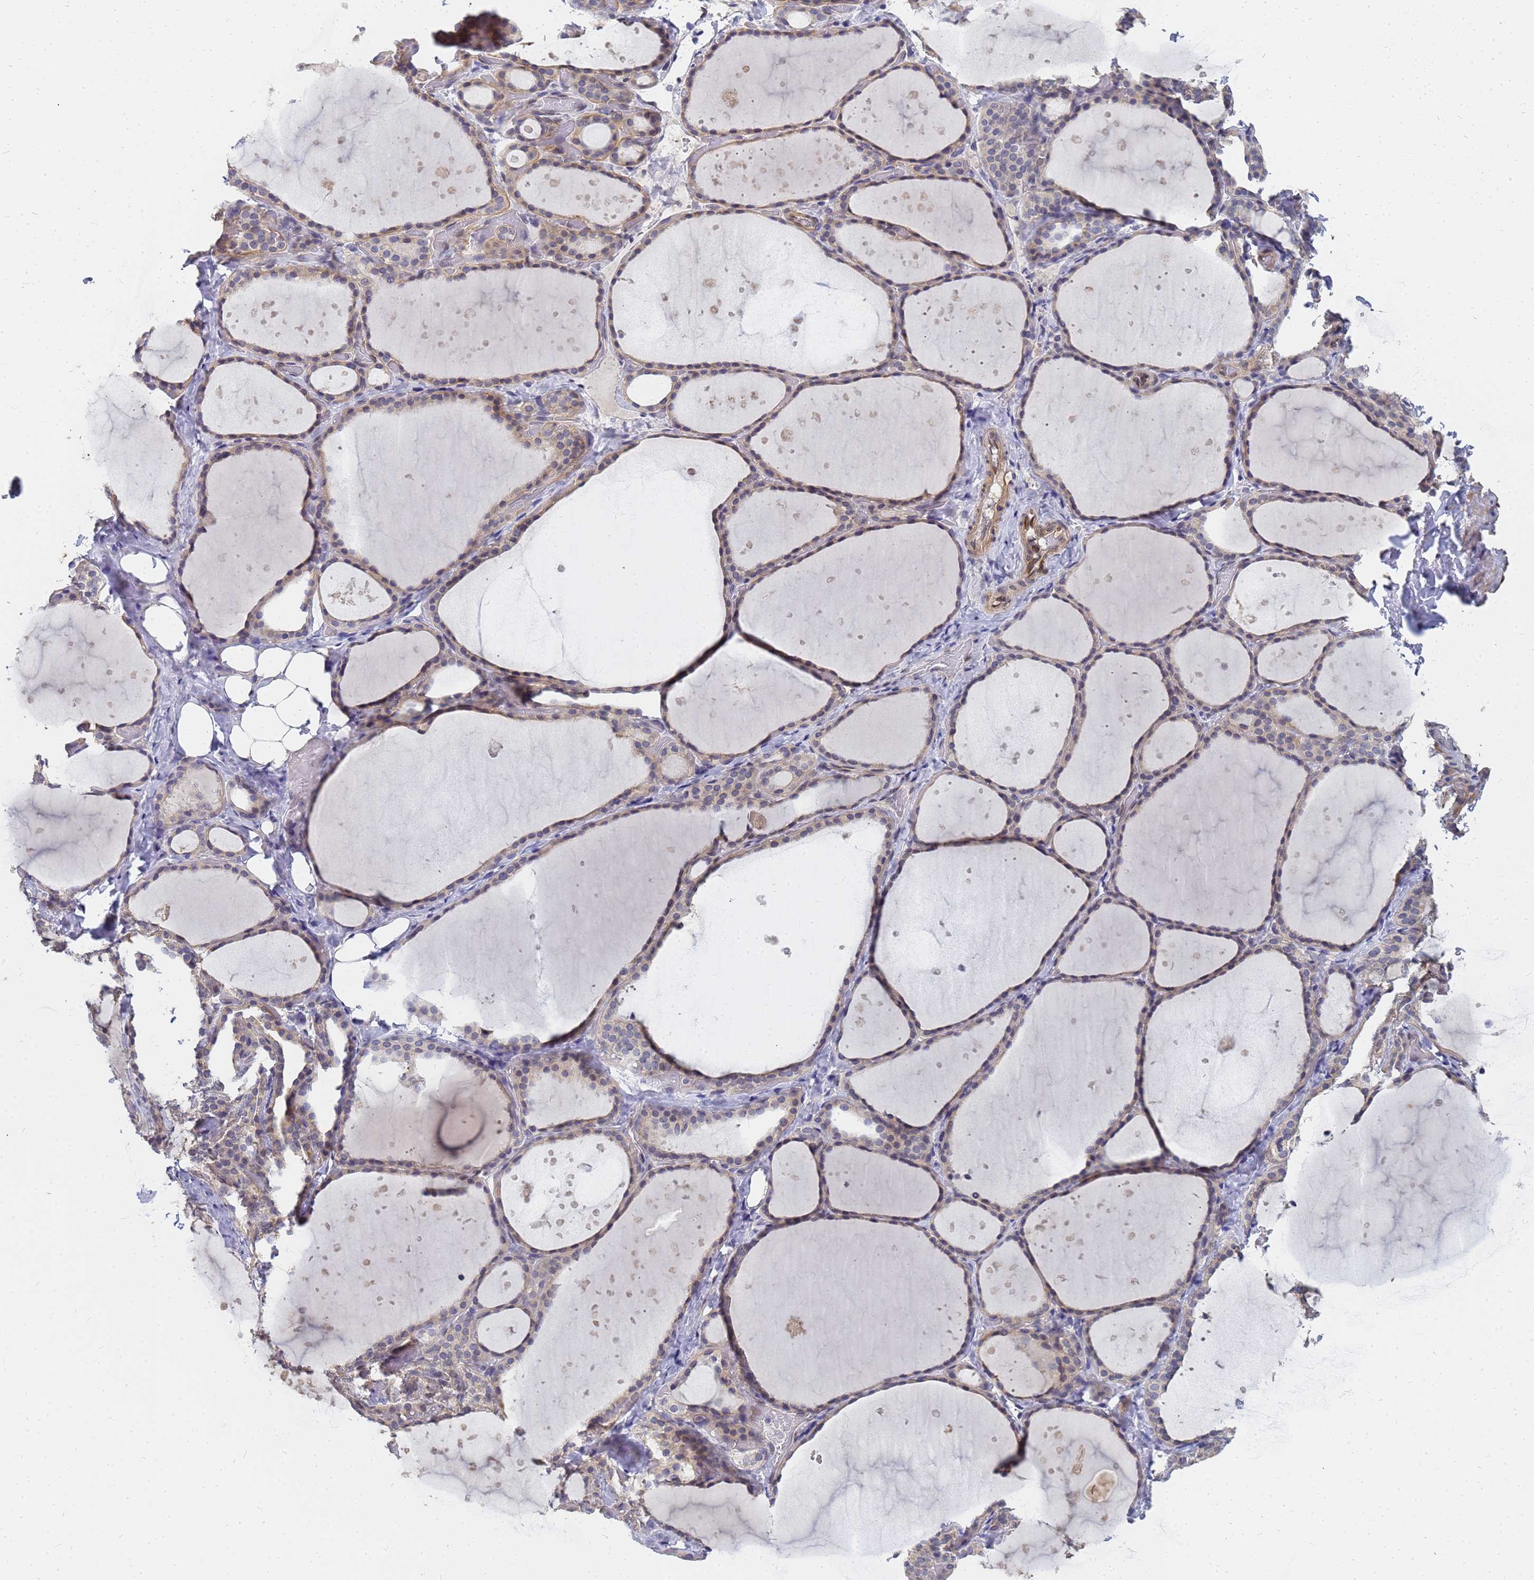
{"staining": {"intensity": "weak", "quantity": "<25%", "location": "cytoplasmic/membranous"}, "tissue": "thyroid gland", "cell_type": "Glandular cells", "image_type": "normal", "snomed": [{"axis": "morphology", "description": "Normal tissue, NOS"}, {"axis": "topography", "description": "Thyroid gland"}], "caption": "Thyroid gland was stained to show a protein in brown. There is no significant positivity in glandular cells. (DAB (3,3'-diaminobenzidine) IHC, high magnification).", "gene": "FAM166B", "patient": {"sex": "female", "age": 44}}